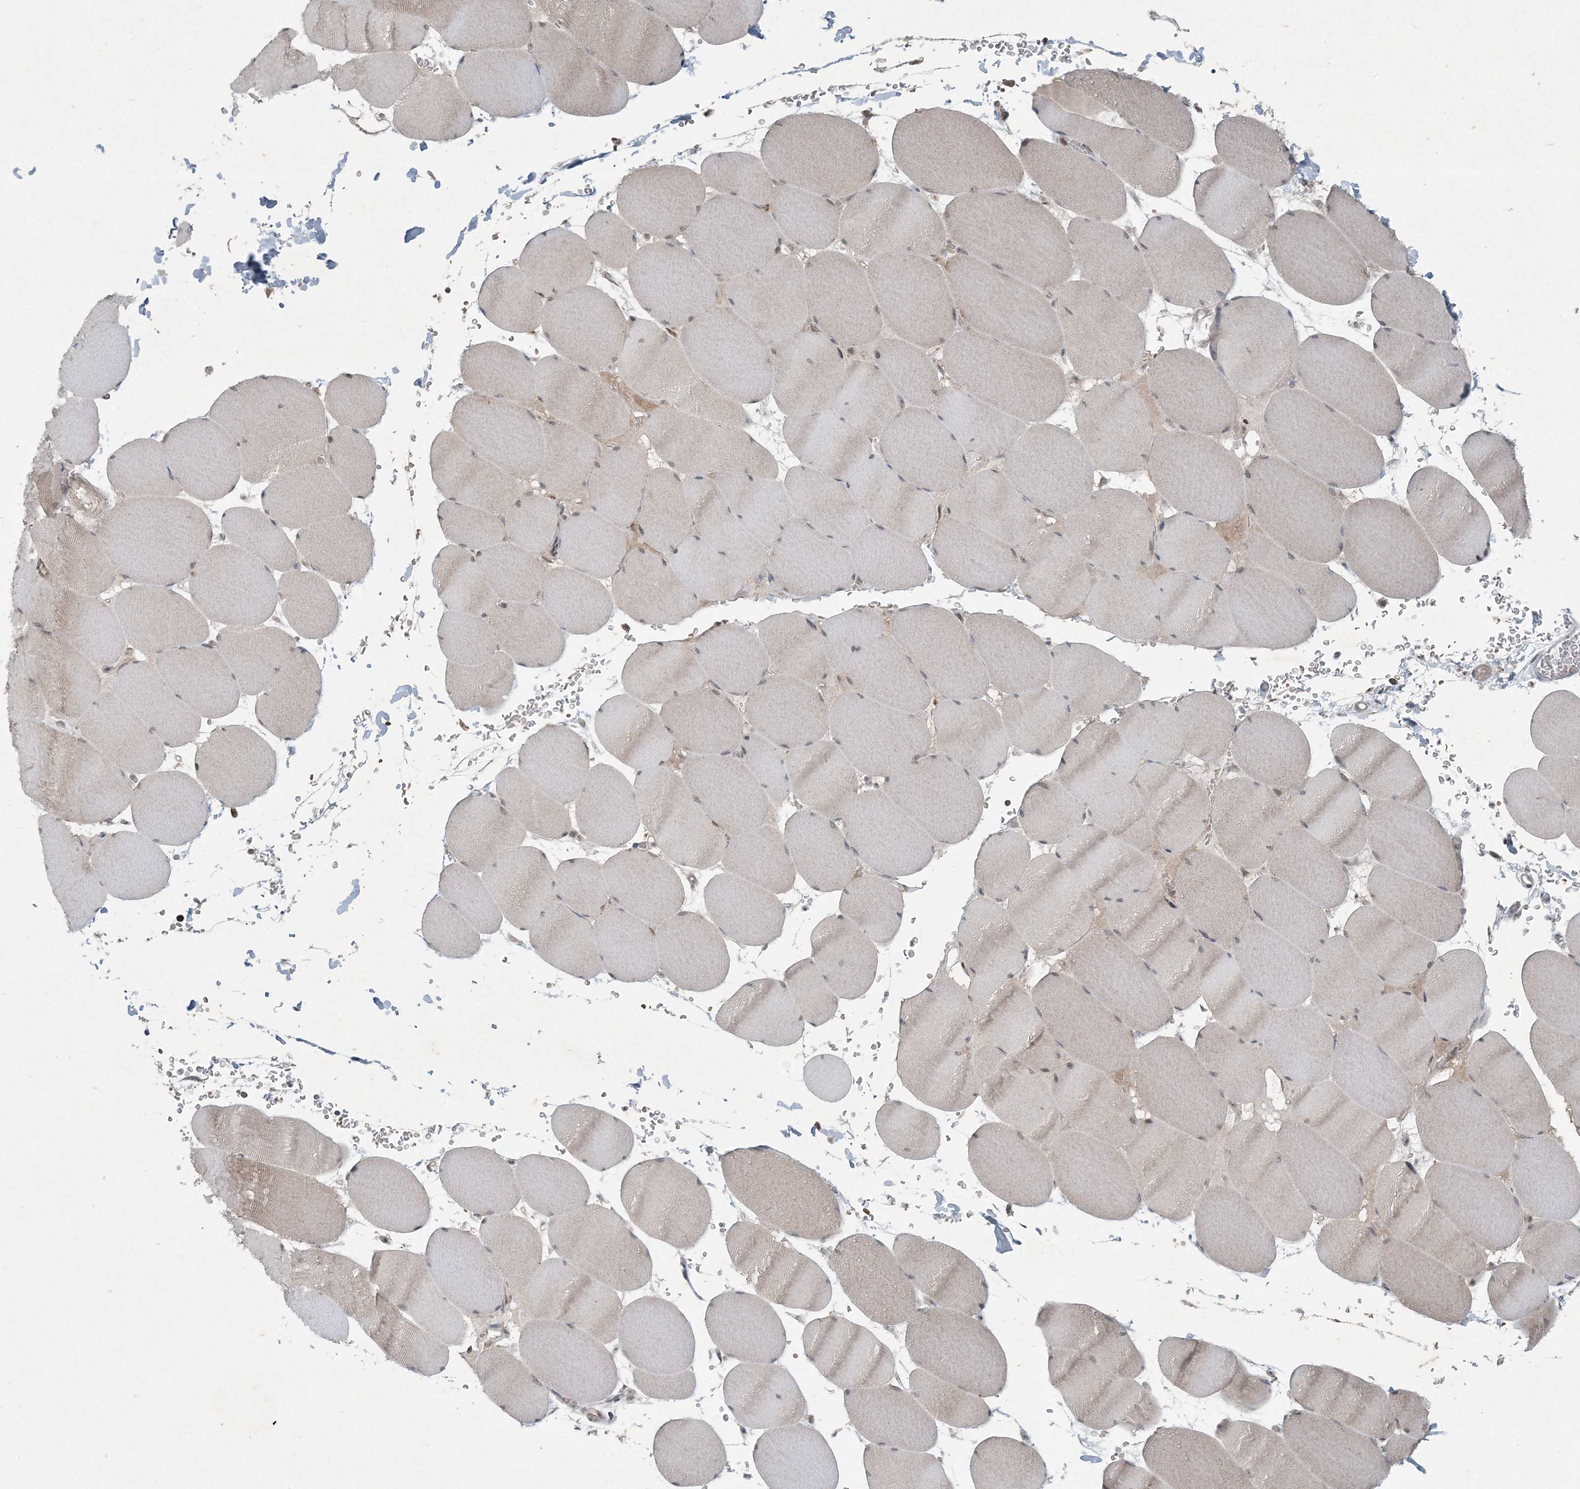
{"staining": {"intensity": "negative", "quantity": "none", "location": "none"}, "tissue": "skeletal muscle", "cell_type": "Myocytes", "image_type": "normal", "snomed": [{"axis": "morphology", "description": "Normal tissue, NOS"}, {"axis": "topography", "description": "Skeletal muscle"}, {"axis": "topography", "description": "Head-Neck"}], "caption": "Micrograph shows no protein staining in myocytes of unremarkable skeletal muscle.", "gene": "PC", "patient": {"sex": "male", "age": 66}}